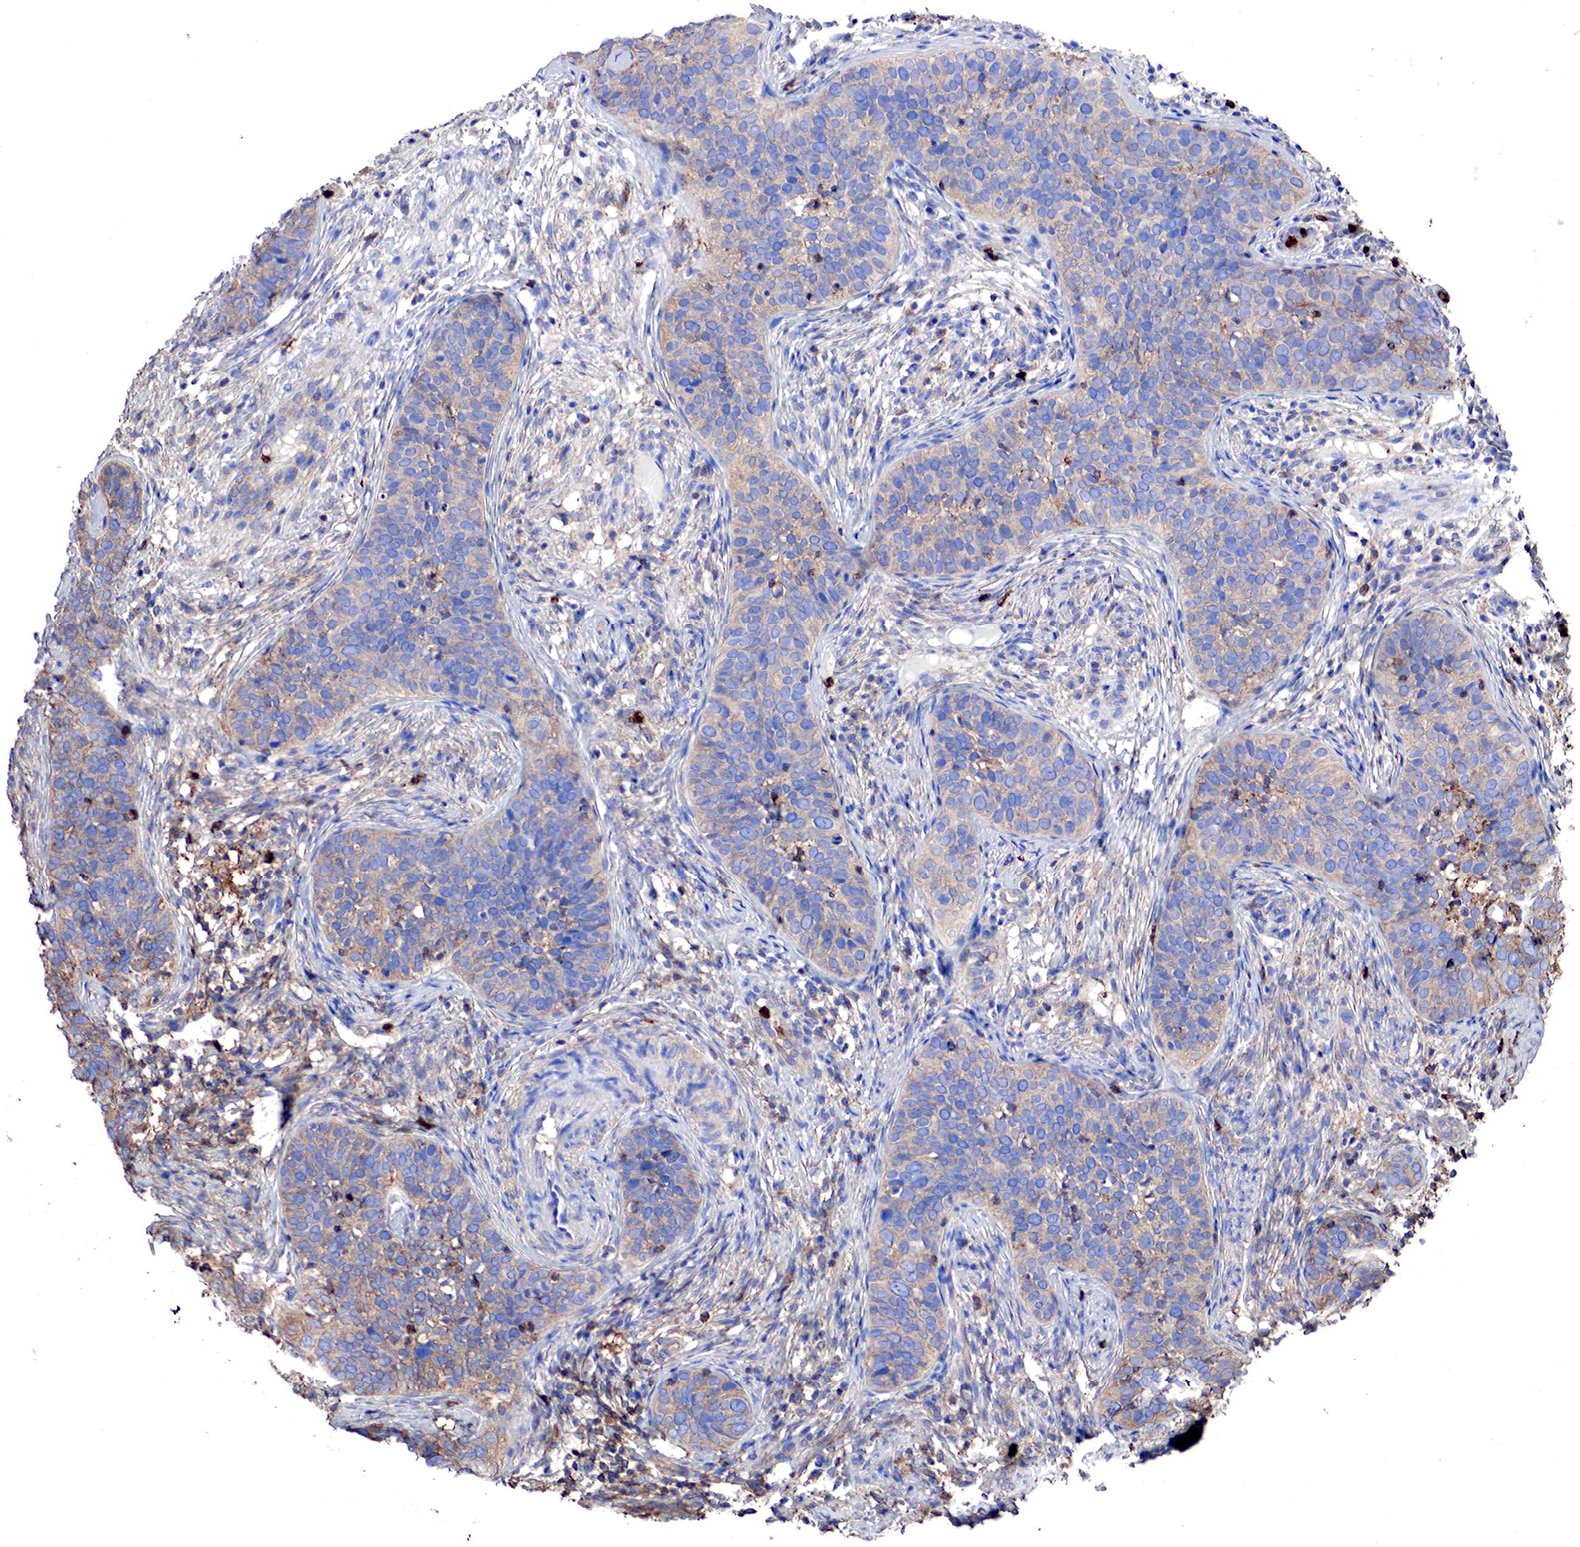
{"staining": {"intensity": "weak", "quantity": "25%-75%", "location": "cytoplasmic/membranous"}, "tissue": "cervical cancer", "cell_type": "Tumor cells", "image_type": "cancer", "snomed": [{"axis": "morphology", "description": "Squamous cell carcinoma, NOS"}, {"axis": "topography", "description": "Cervix"}], "caption": "This image exhibits cervical cancer stained with immunohistochemistry (IHC) to label a protein in brown. The cytoplasmic/membranous of tumor cells show weak positivity for the protein. Nuclei are counter-stained blue.", "gene": "G6PD", "patient": {"sex": "female", "age": 31}}